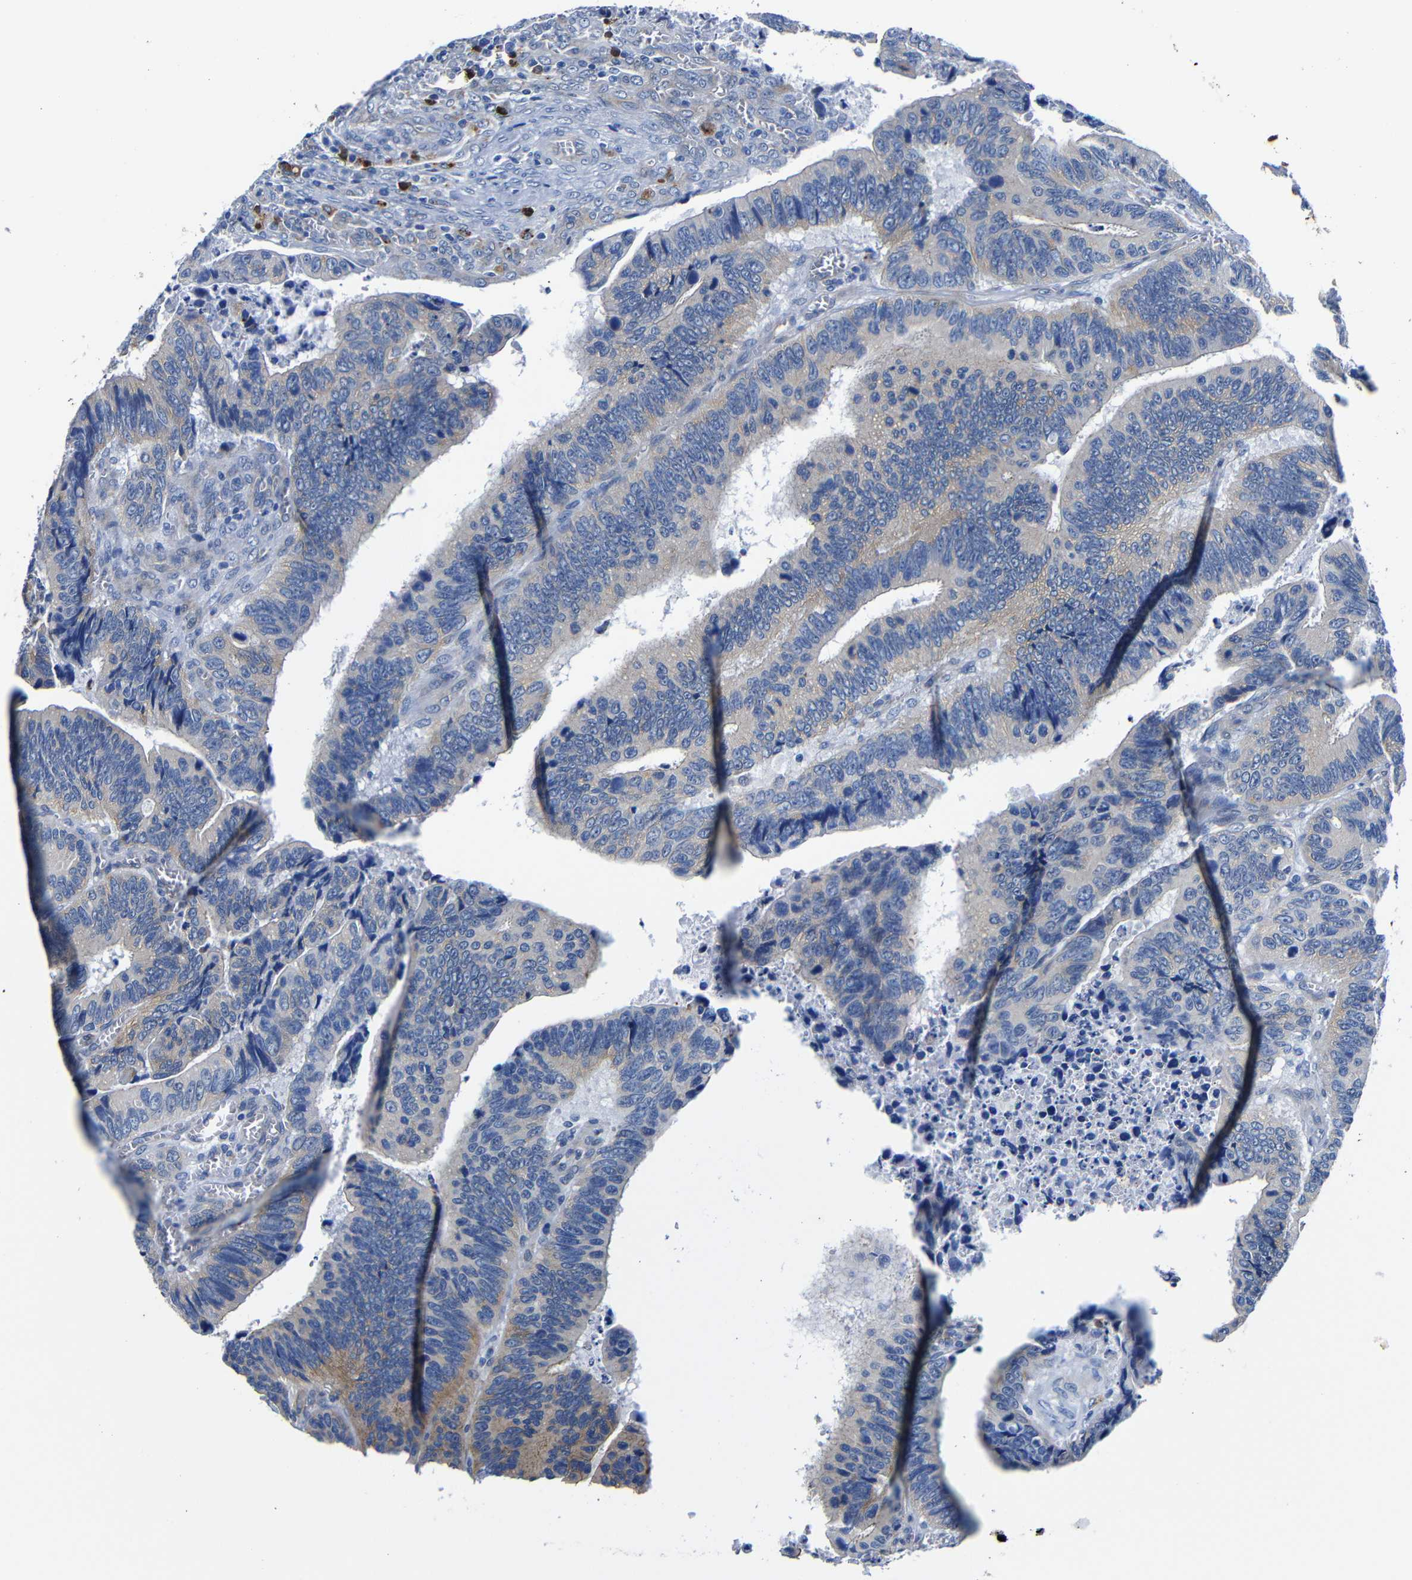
{"staining": {"intensity": "weak", "quantity": "25%-75%", "location": "cytoplasmic/membranous"}, "tissue": "colorectal cancer", "cell_type": "Tumor cells", "image_type": "cancer", "snomed": [{"axis": "morphology", "description": "Inflammation, NOS"}, {"axis": "morphology", "description": "Adenocarcinoma, NOS"}, {"axis": "topography", "description": "Colon"}], "caption": "Immunohistochemistry histopathology image of neoplastic tissue: human colorectal adenocarcinoma stained using IHC reveals low levels of weak protein expression localized specifically in the cytoplasmic/membranous of tumor cells, appearing as a cytoplasmic/membranous brown color.", "gene": "GIMAP2", "patient": {"sex": "male", "age": 72}}